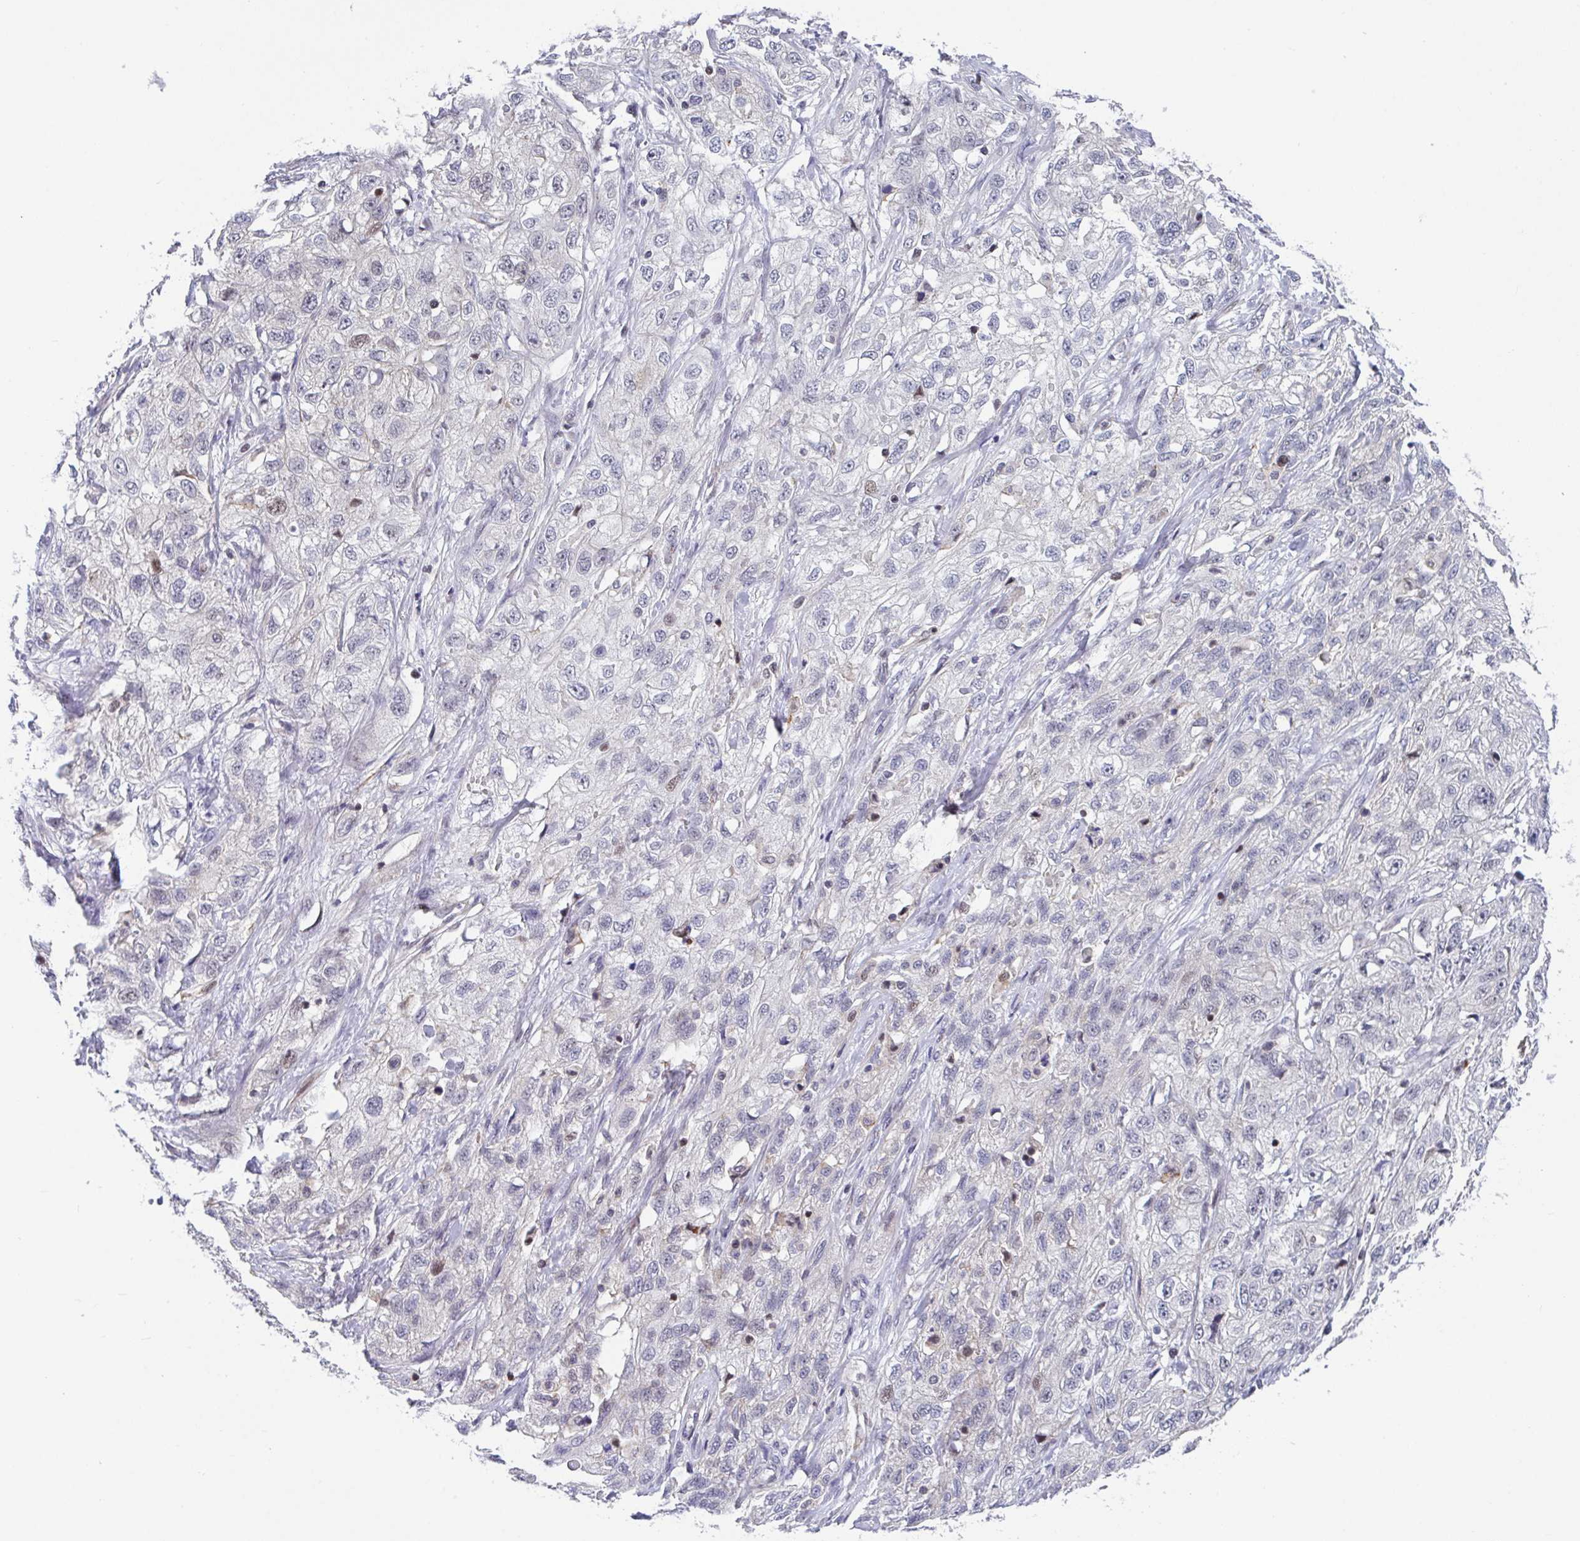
{"staining": {"intensity": "negative", "quantity": "none", "location": "none"}, "tissue": "skin cancer", "cell_type": "Tumor cells", "image_type": "cancer", "snomed": [{"axis": "morphology", "description": "Squamous cell carcinoma, NOS"}, {"axis": "topography", "description": "Skin"}, {"axis": "topography", "description": "Vulva"}], "caption": "A micrograph of human skin cancer (squamous cell carcinoma) is negative for staining in tumor cells.", "gene": "WDR72", "patient": {"sex": "female", "age": 86}}